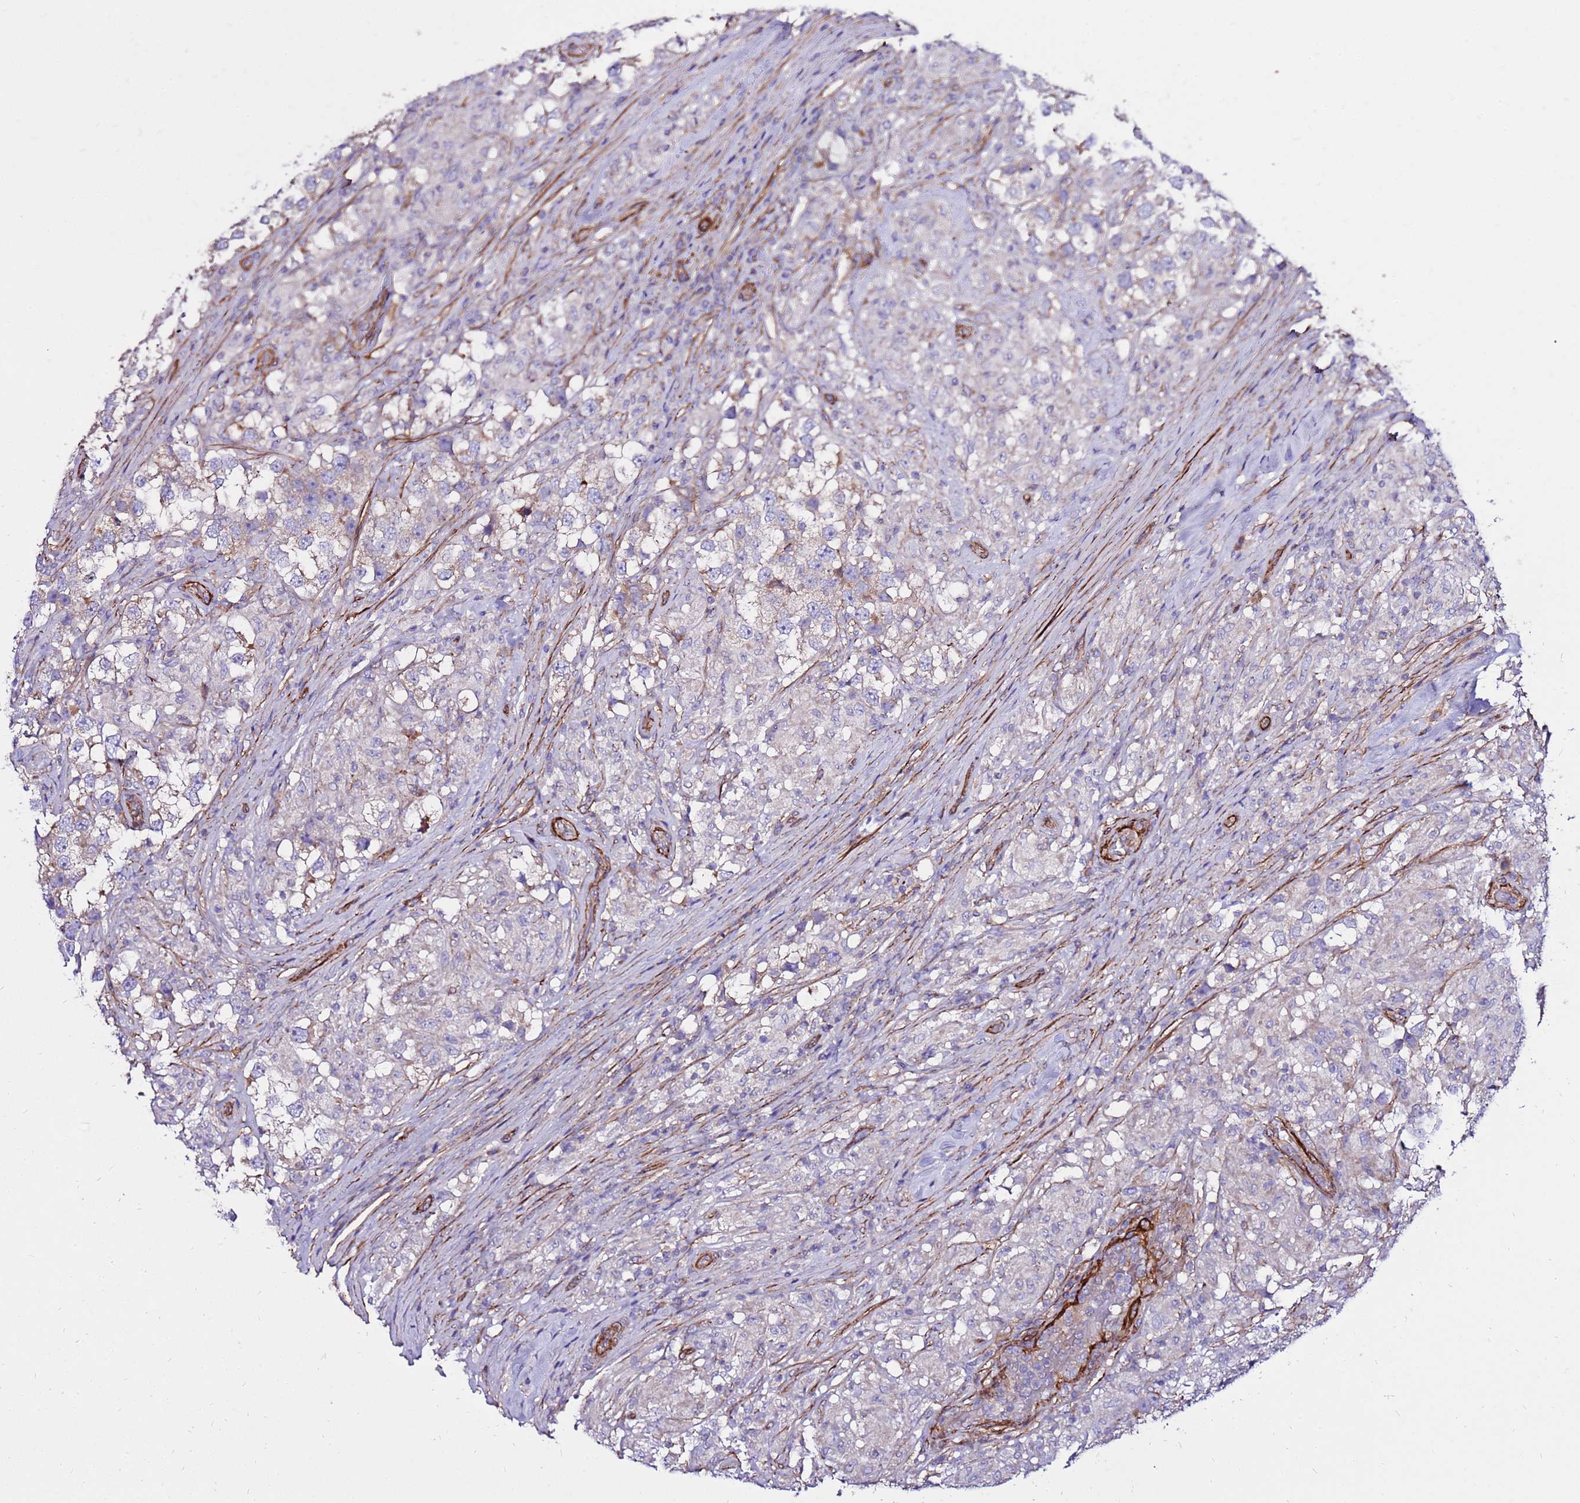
{"staining": {"intensity": "weak", "quantity": "<25%", "location": "cytoplasmic/membranous"}, "tissue": "testis cancer", "cell_type": "Tumor cells", "image_type": "cancer", "snomed": [{"axis": "morphology", "description": "Seminoma, NOS"}, {"axis": "topography", "description": "Testis"}], "caption": "IHC of seminoma (testis) reveals no positivity in tumor cells.", "gene": "EI24", "patient": {"sex": "male", "age": 46}}